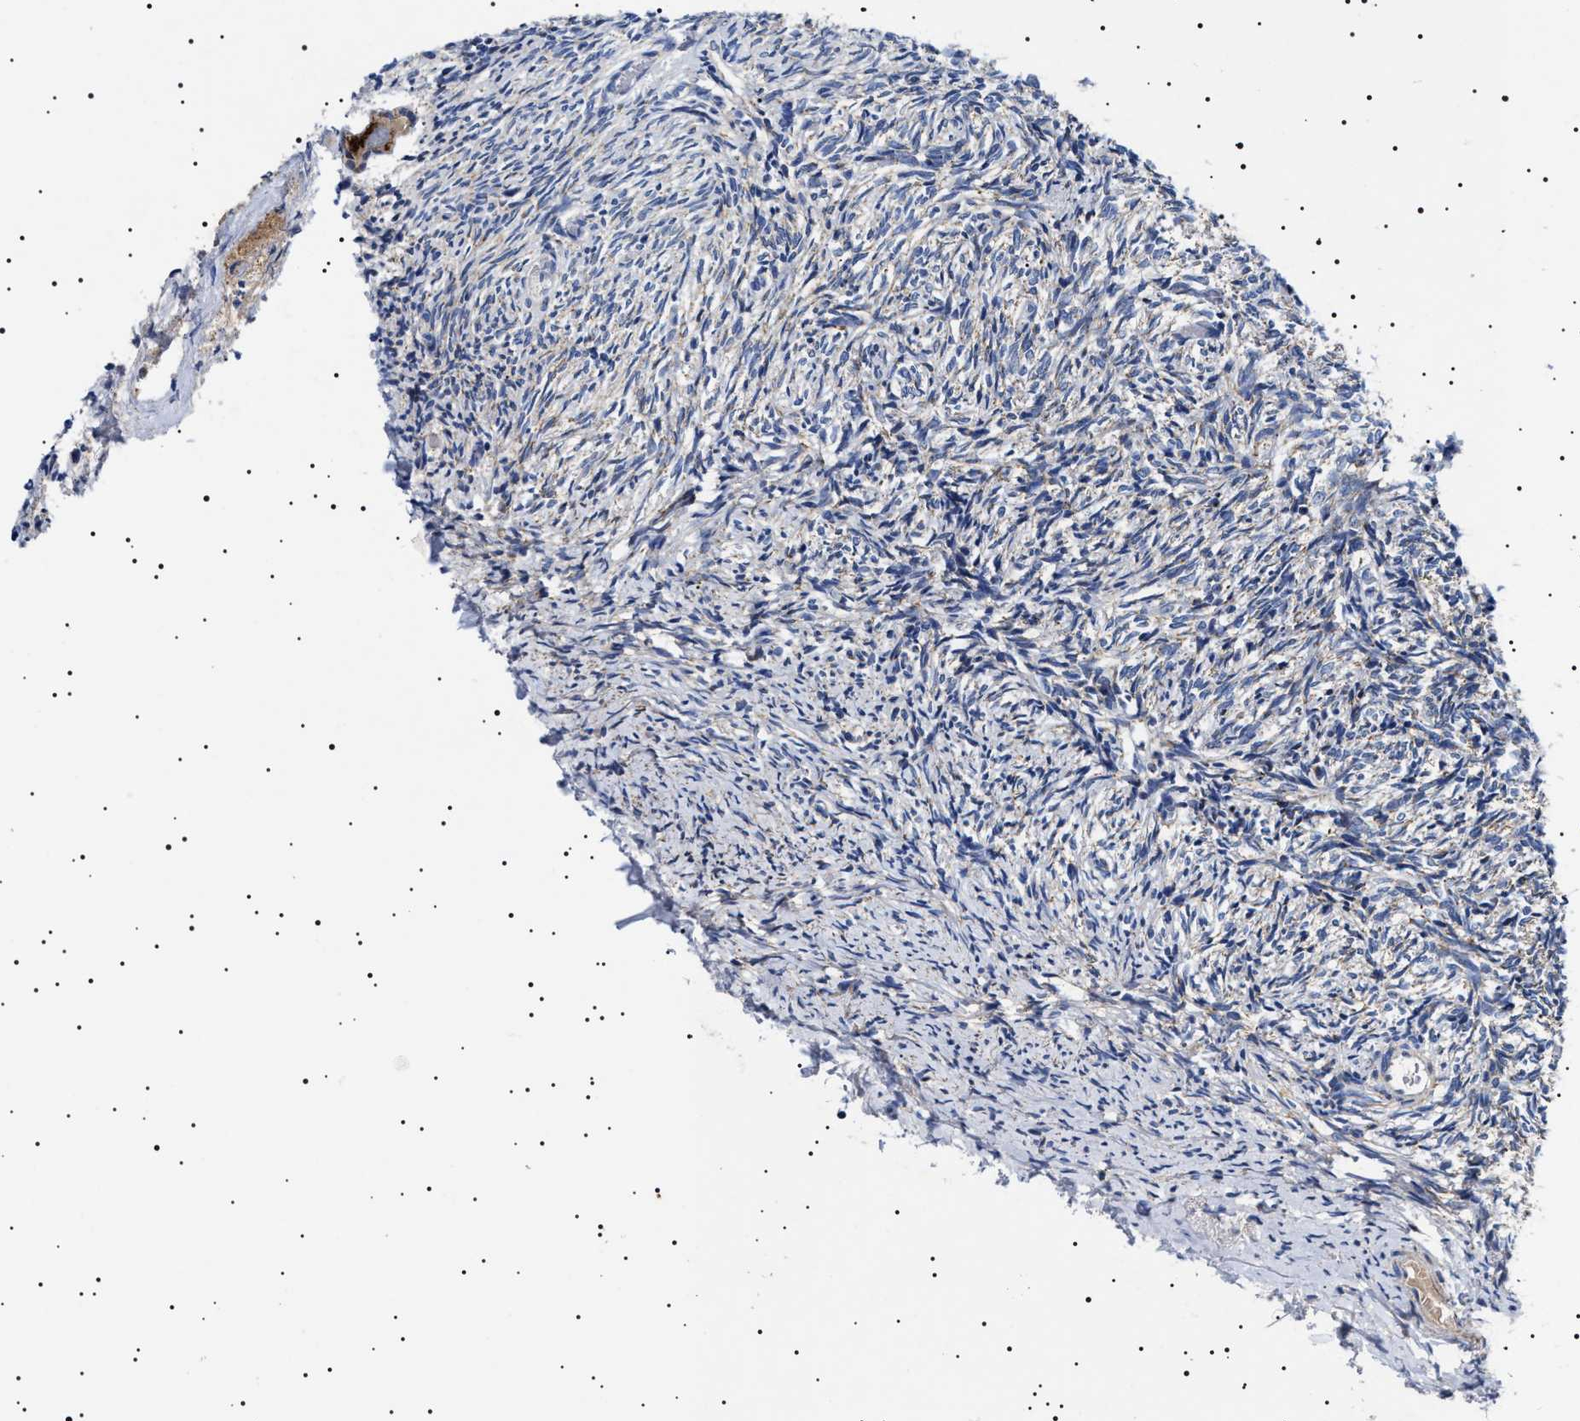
{"staining": {"intensity": "negative", "quantity": "none", "location": "none"}, "tissue": "ovary", "cell_type": "Ovarian stroma cells", "image_type": "normal", "snomed": [{"axis": "morphology", "description": "Normal tissue, NOS"}, {"axis": "topography", "description": "Ovary"}], "caption": "Immunohistochemistry micrograph of unremarkable ovary stained for a protein (brown), which reveals no positivity in ovarian stroma cells.", "gene": "CHRDL2", "patient": {"sex": "female", "age": 41}}